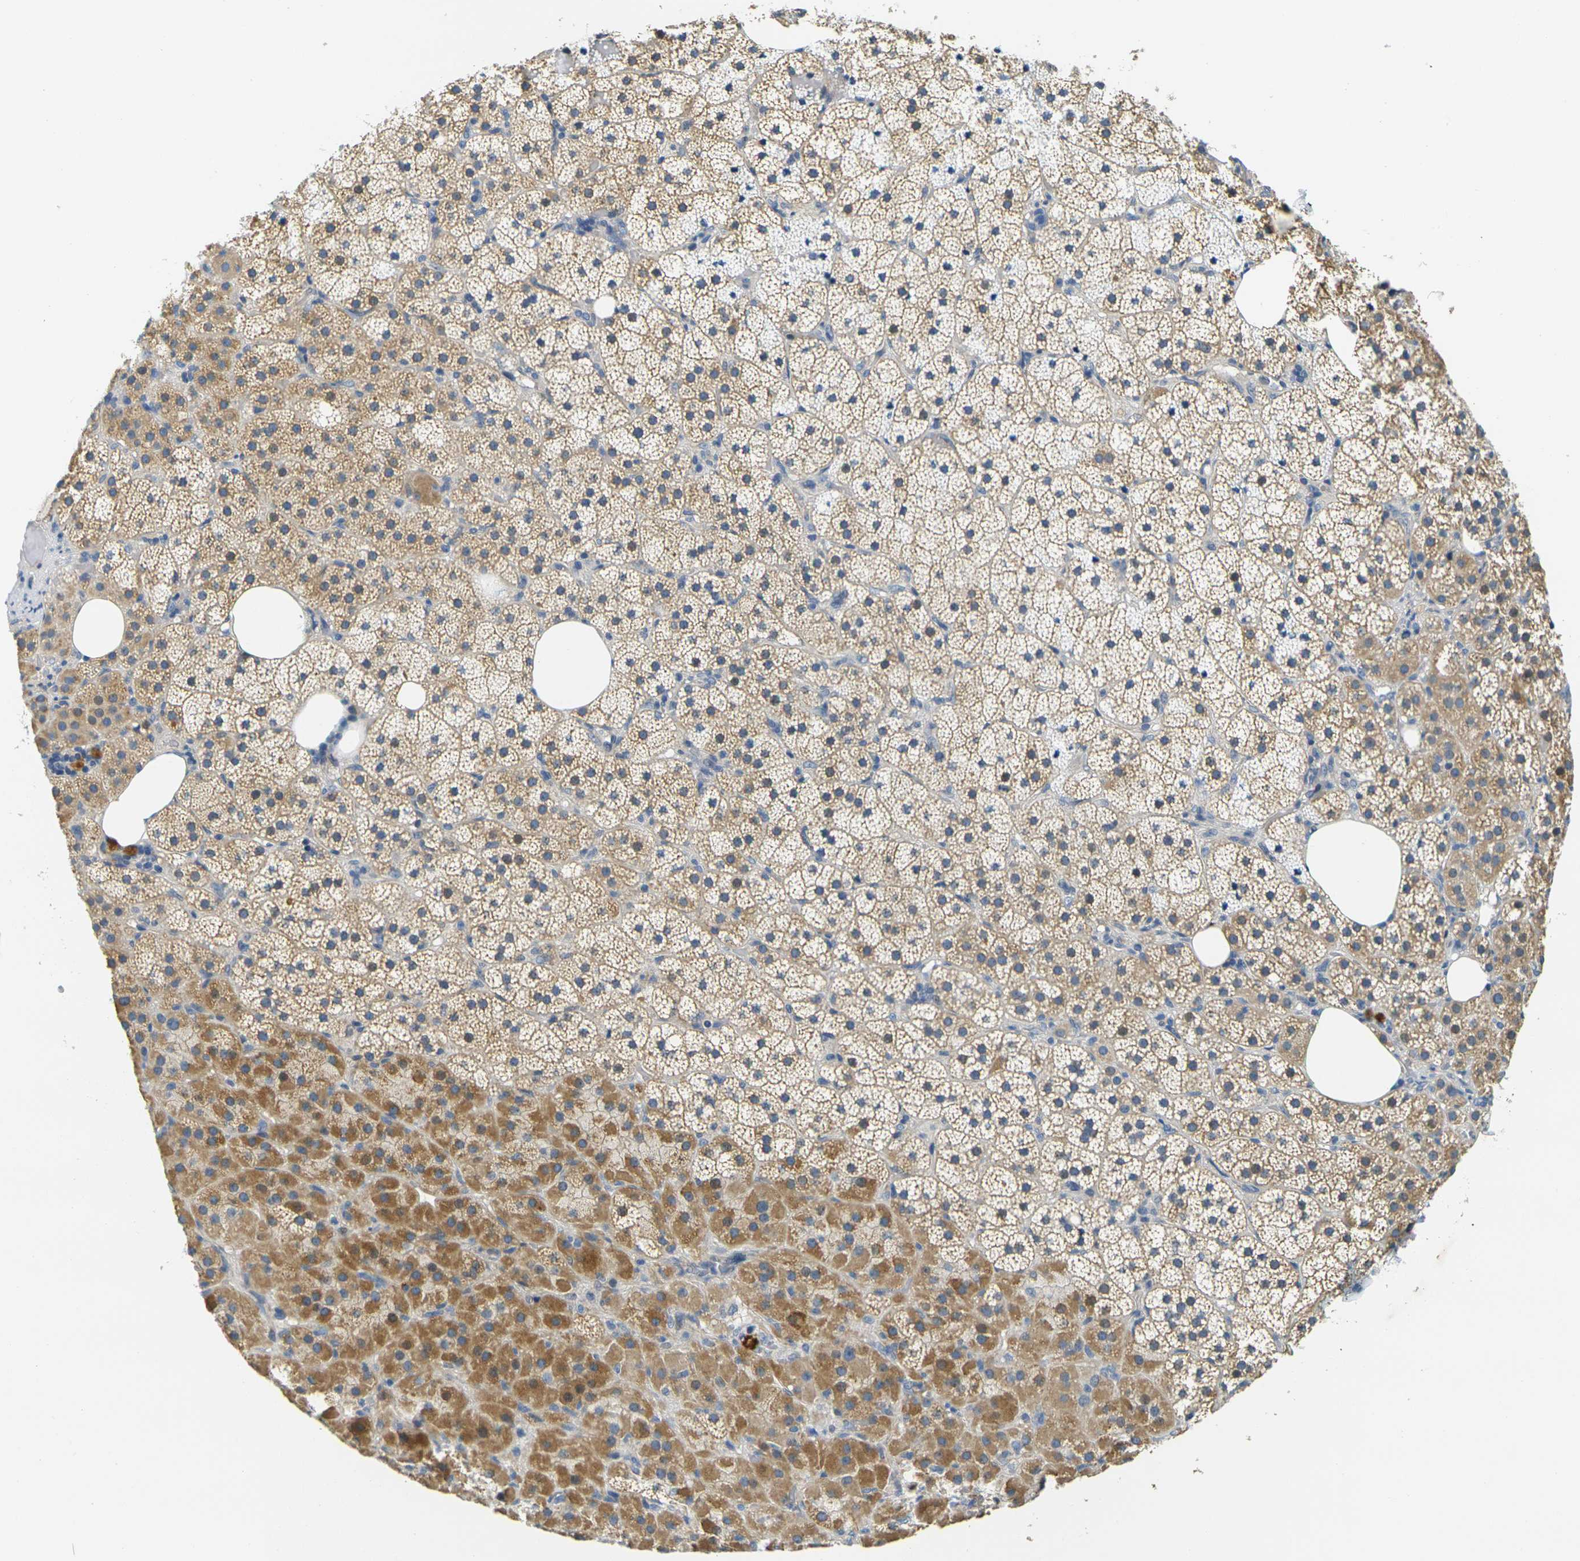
{"staining": {"intensity": "weak", "quantity": ">75%", "location": "cytoplasmic/membranous"}, "tissue": "adrenal gland", "cell_type": "Glandular cells", "image_type": "normal", "snomed": [{"axis": "morphology", "description": "Normal tissue, NOS"}, {"axis": "topography", "description": "Adrenal gland"}], "caption": "Weak cytoplasmic/membranous protein expression is identified in about >75% of glandular cells in adrenal gland.", "gene": "SHISAL2B", "patient": {"sex": "female", "age": 59}}